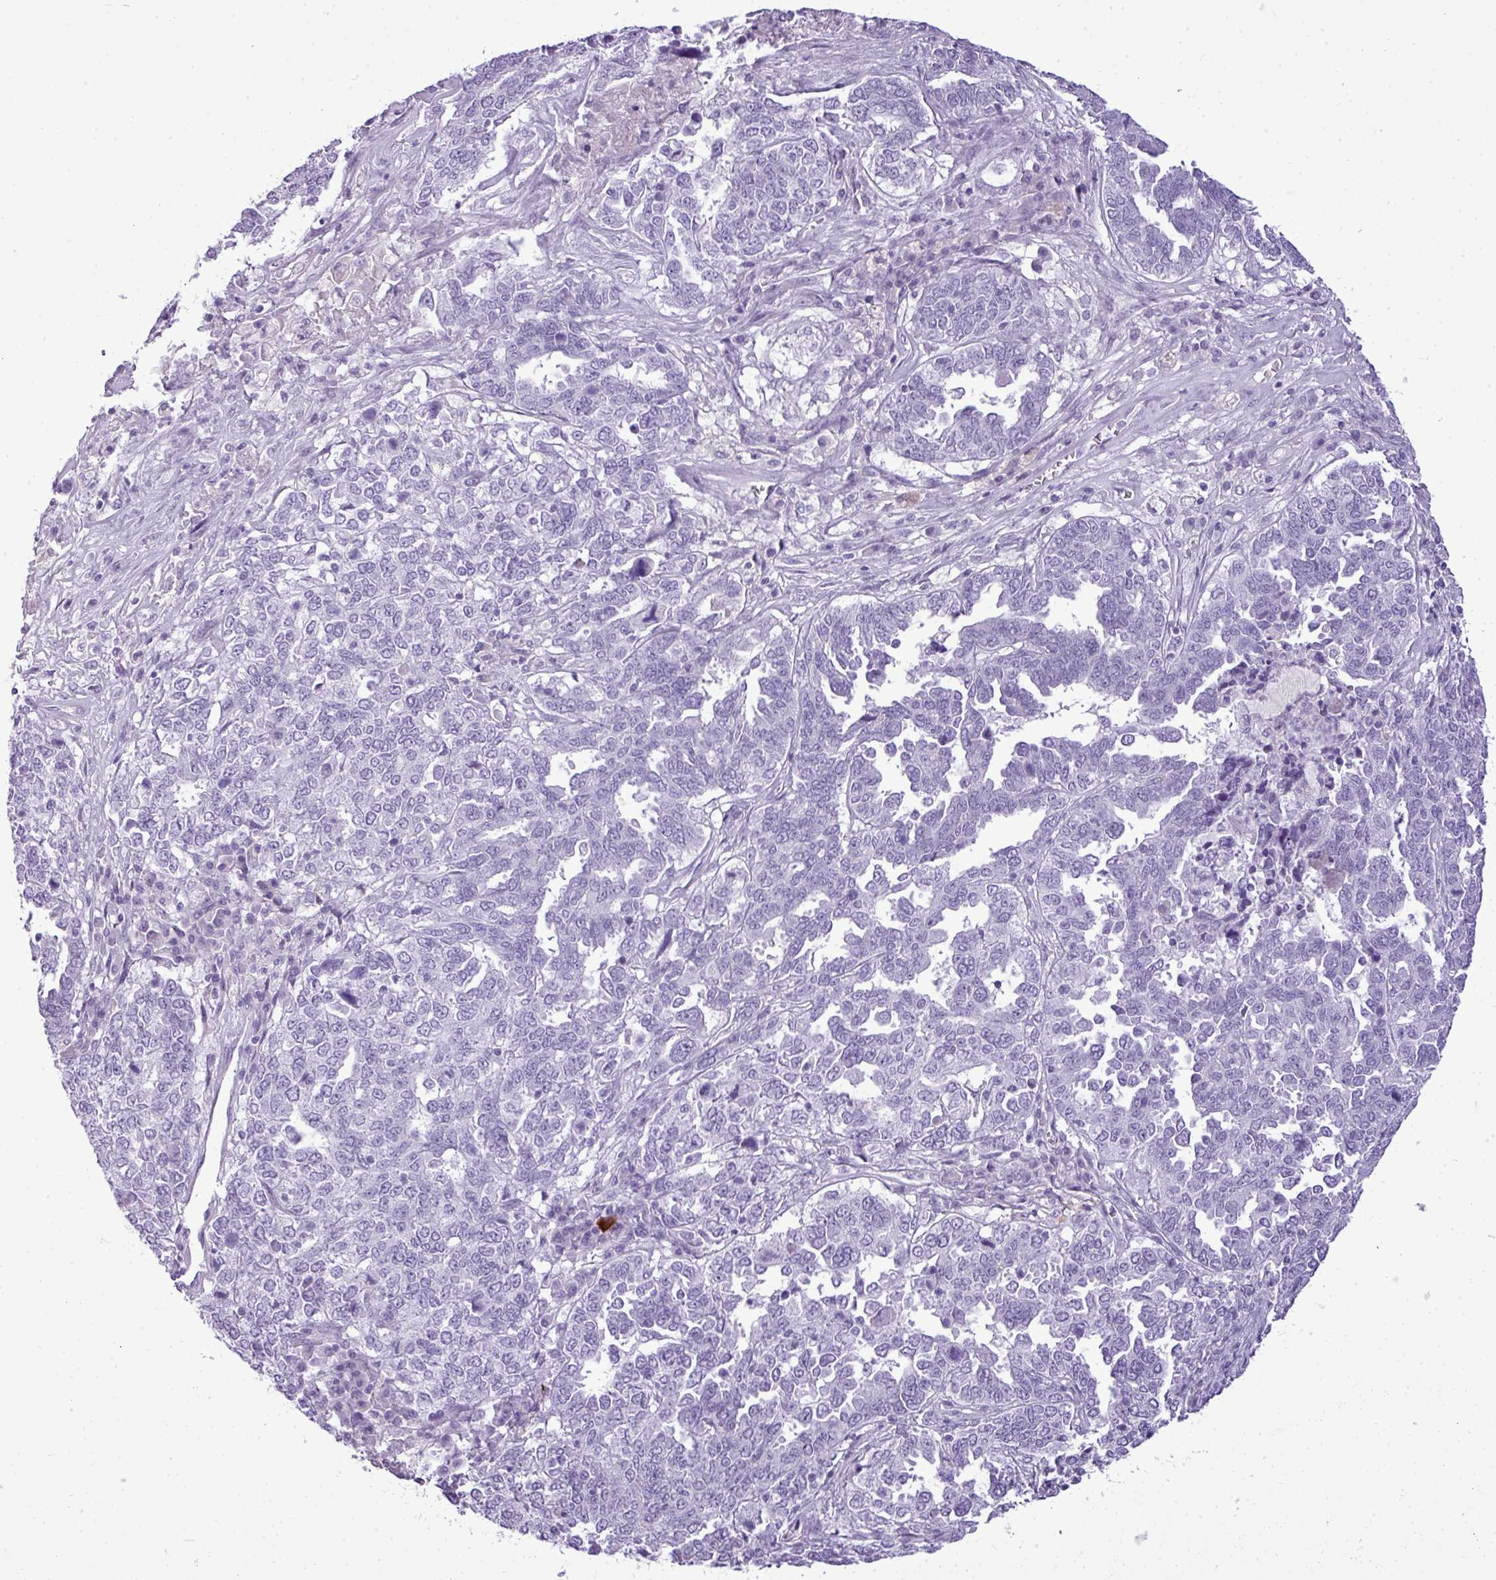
{"staining": {"intensity": "negative", "quantity": "none", "location": "none"}, "tissue": "ovarian cancer", "cell_type": "Tumor cells", "image_type": "cancer", "snomed": [{"axis": "morphology", "description": "Carcinoma, endometroid"}, {"axis": "topography", "description": "Ovary"}], "caption": "High power microscopy histopathology image of an immunohistochemistry micrograph of endometroid carcinoma (ovarian), revealing no significant expression in tumor cells.", "gene": "RBMXL2", "patient": {"sex": "female", "age": 62}}